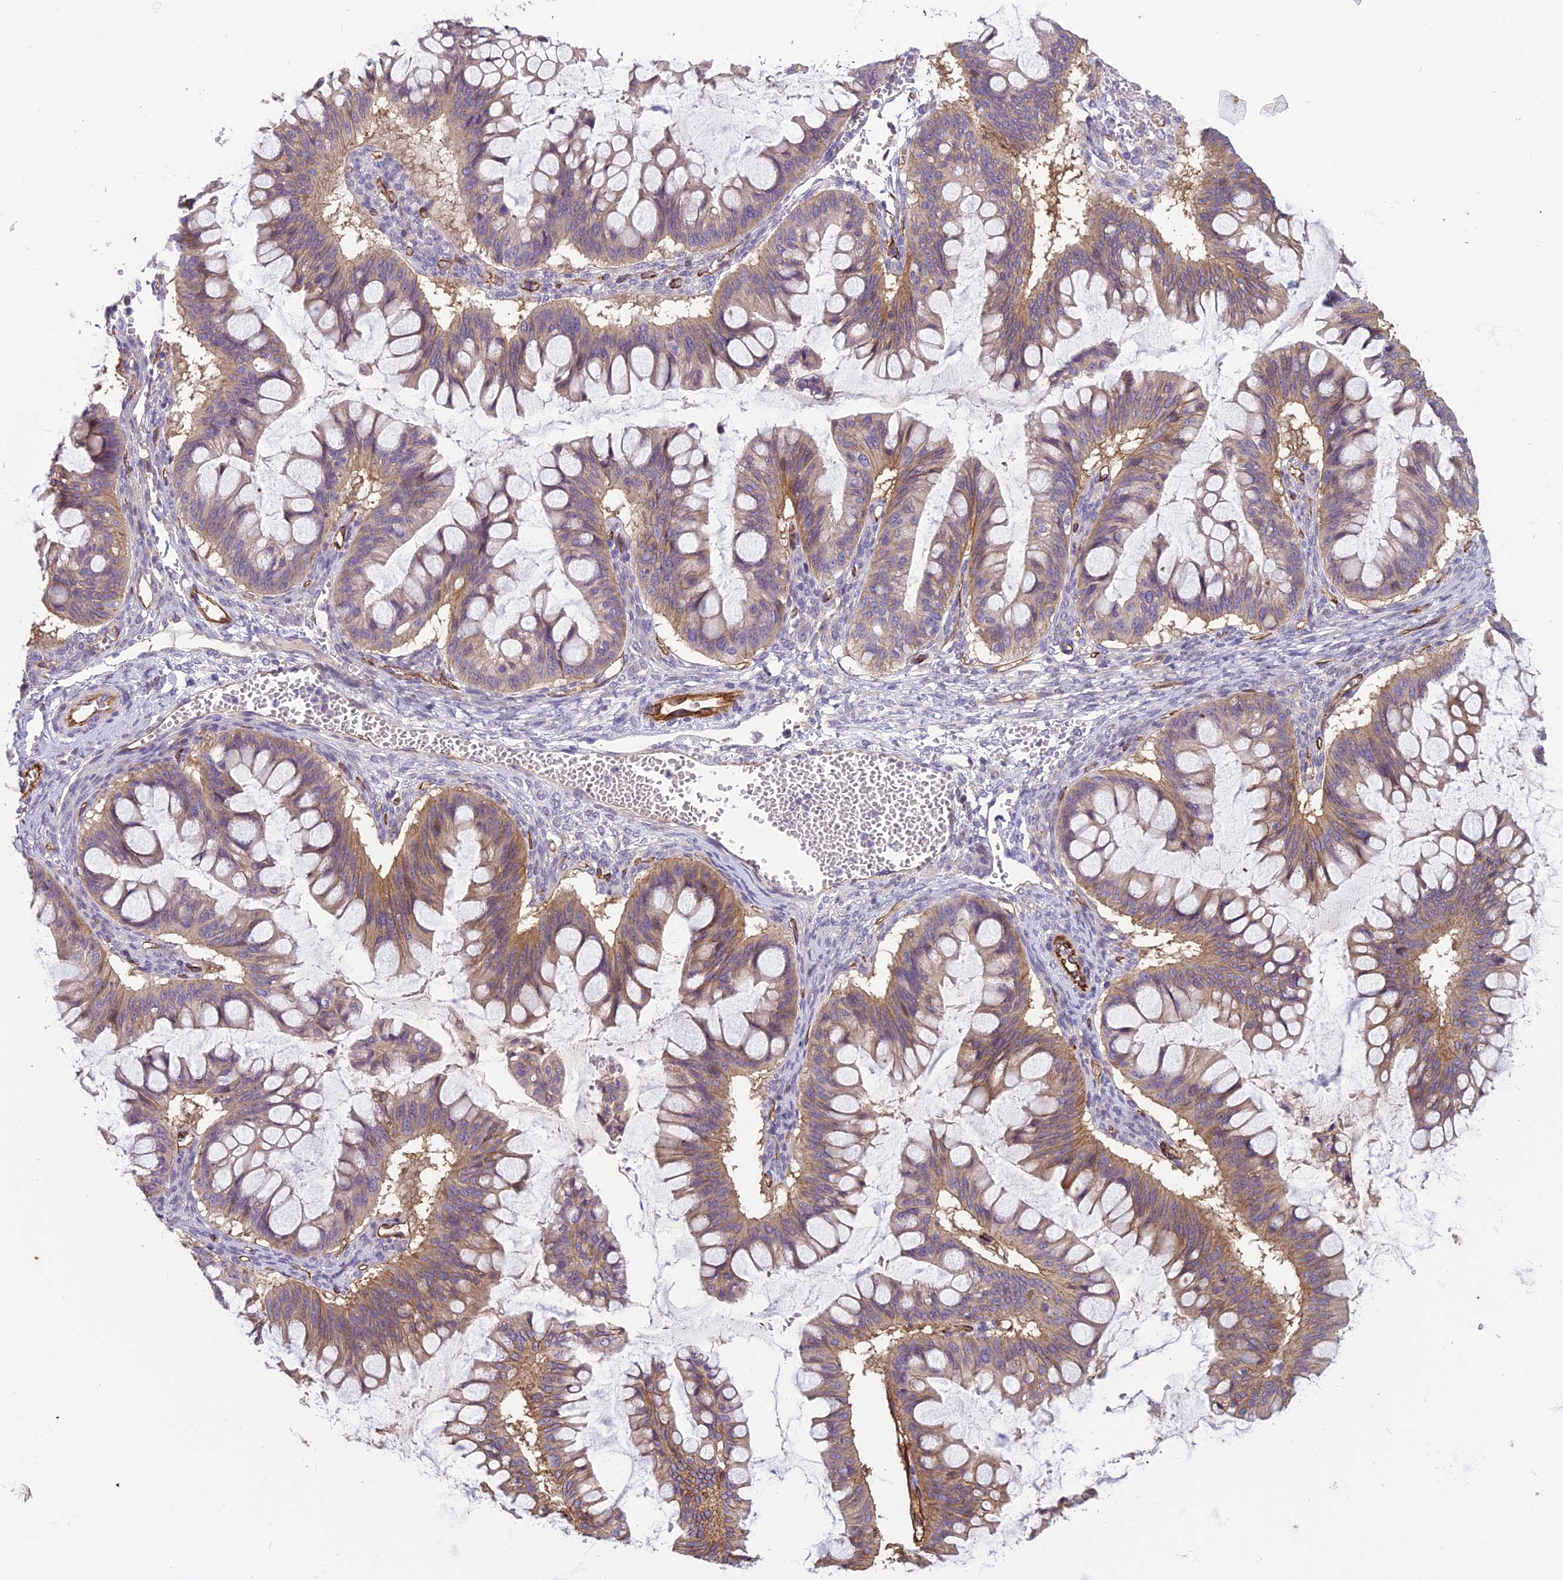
{"staining": {"intensity": "moderate", "quantity": ">75%", "location": "cytoplasmic/membranous"}, "tissue": "ovarian cancer", "cell_type": "Tumor cells", "image_type": "cancer", "snomed": [{"axis": "morphology", "description": "Cystadenocarcinoma, mucinous, NOS"}, {"axis": "topography", "description": "Ovary"}], "caption": "Tumor cells reveal moderate cytoplasmic/membranous expression in approximately >75% of cells in ovarian cancer (mucinous cystadenocarcinoma). (brown staining indicates protein expression, while blue staining denotes nuclei).", "gene": "TSPAN15", "patient": {"sex": "female", "age": 73}}